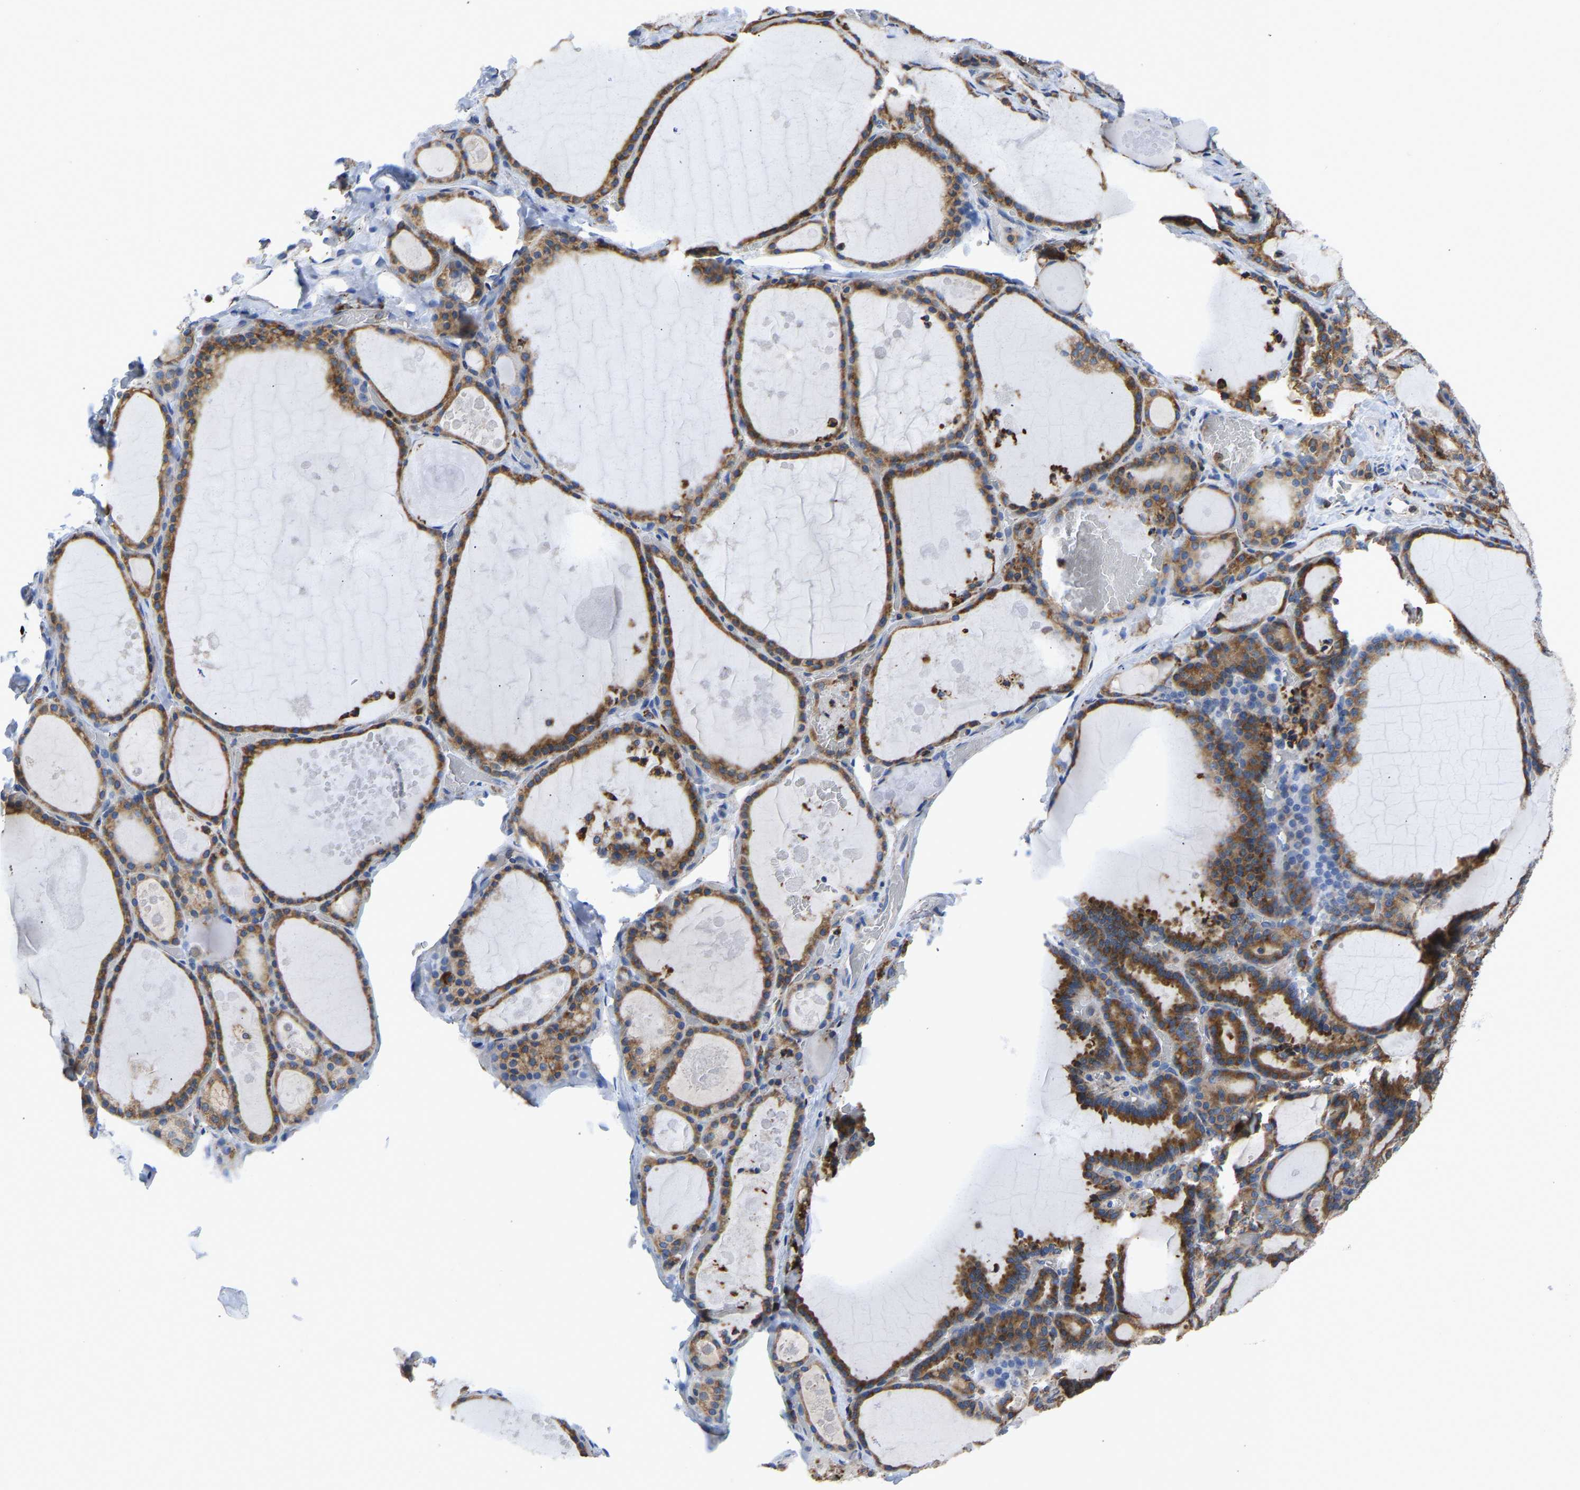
{"staining": {"intensity": "moderate", "quantity": ">75%", "location": "cytoplasmic/membranous"}, "tissue": "thyroid gland", "cell_type": "Glandular cells", "image_type": "normal", "snomed": [{"axis": "morphology", "description": "Normal tissue, NOS"}, {"axis": "topography", "description": "Thyroid gland"}], "caption": "A medium amount of moderate cytoplasmic/membranous expression is identified in approximately >75% of glandular cells in benign thyroid gland. The protein is stained brown, and the nuclei are stained in blue (DAB (3,3'-diaminobenzidine) IHC with brightfield microscopy, high magnification).", "gene": "P4HB", "patient": {"sex": "male", "age": 56}}